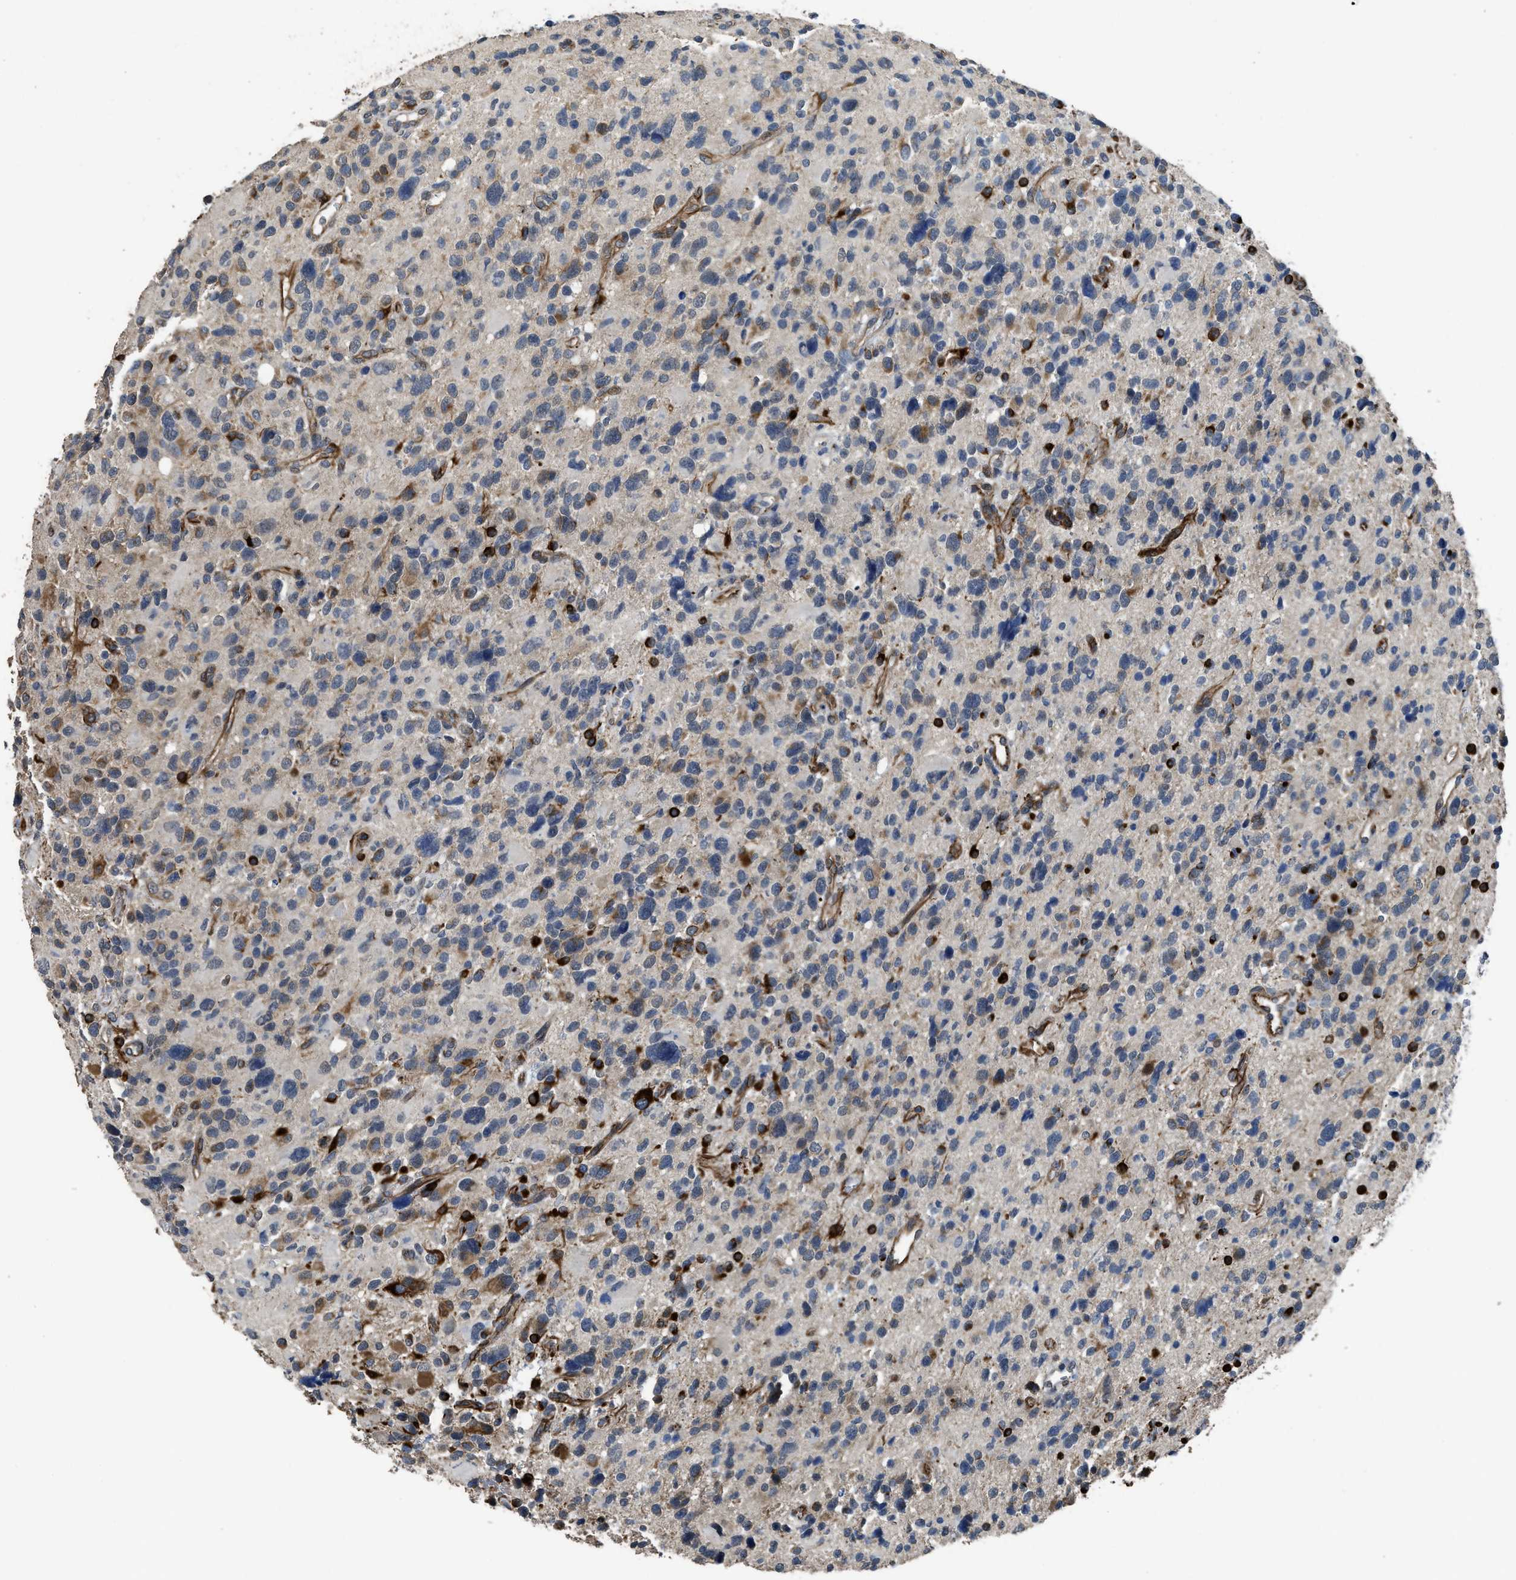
{"staining": {"intensity": "strong", "quantity": "<25%", "location": "cytoplasmic/membranous"}, "tissue": "glioma", "cell_type": "Tumor cells", "image_type": "cancer", "snomed": [{"axis": "morphology", "description": "Glioma, malignant, High grade"}, {"axis": "topography", "description": "Brain"}], "caption": "Immunohistochemistry photomicrograph of human malignant glioma (high-grade) stained for a protein (brown), which exhibits medium levels of strong cytoplasmic/membranous positivity in about <25% of tumor cells.", "gene": "SYNM", "patient": {"sex": "male", "age": 48}}